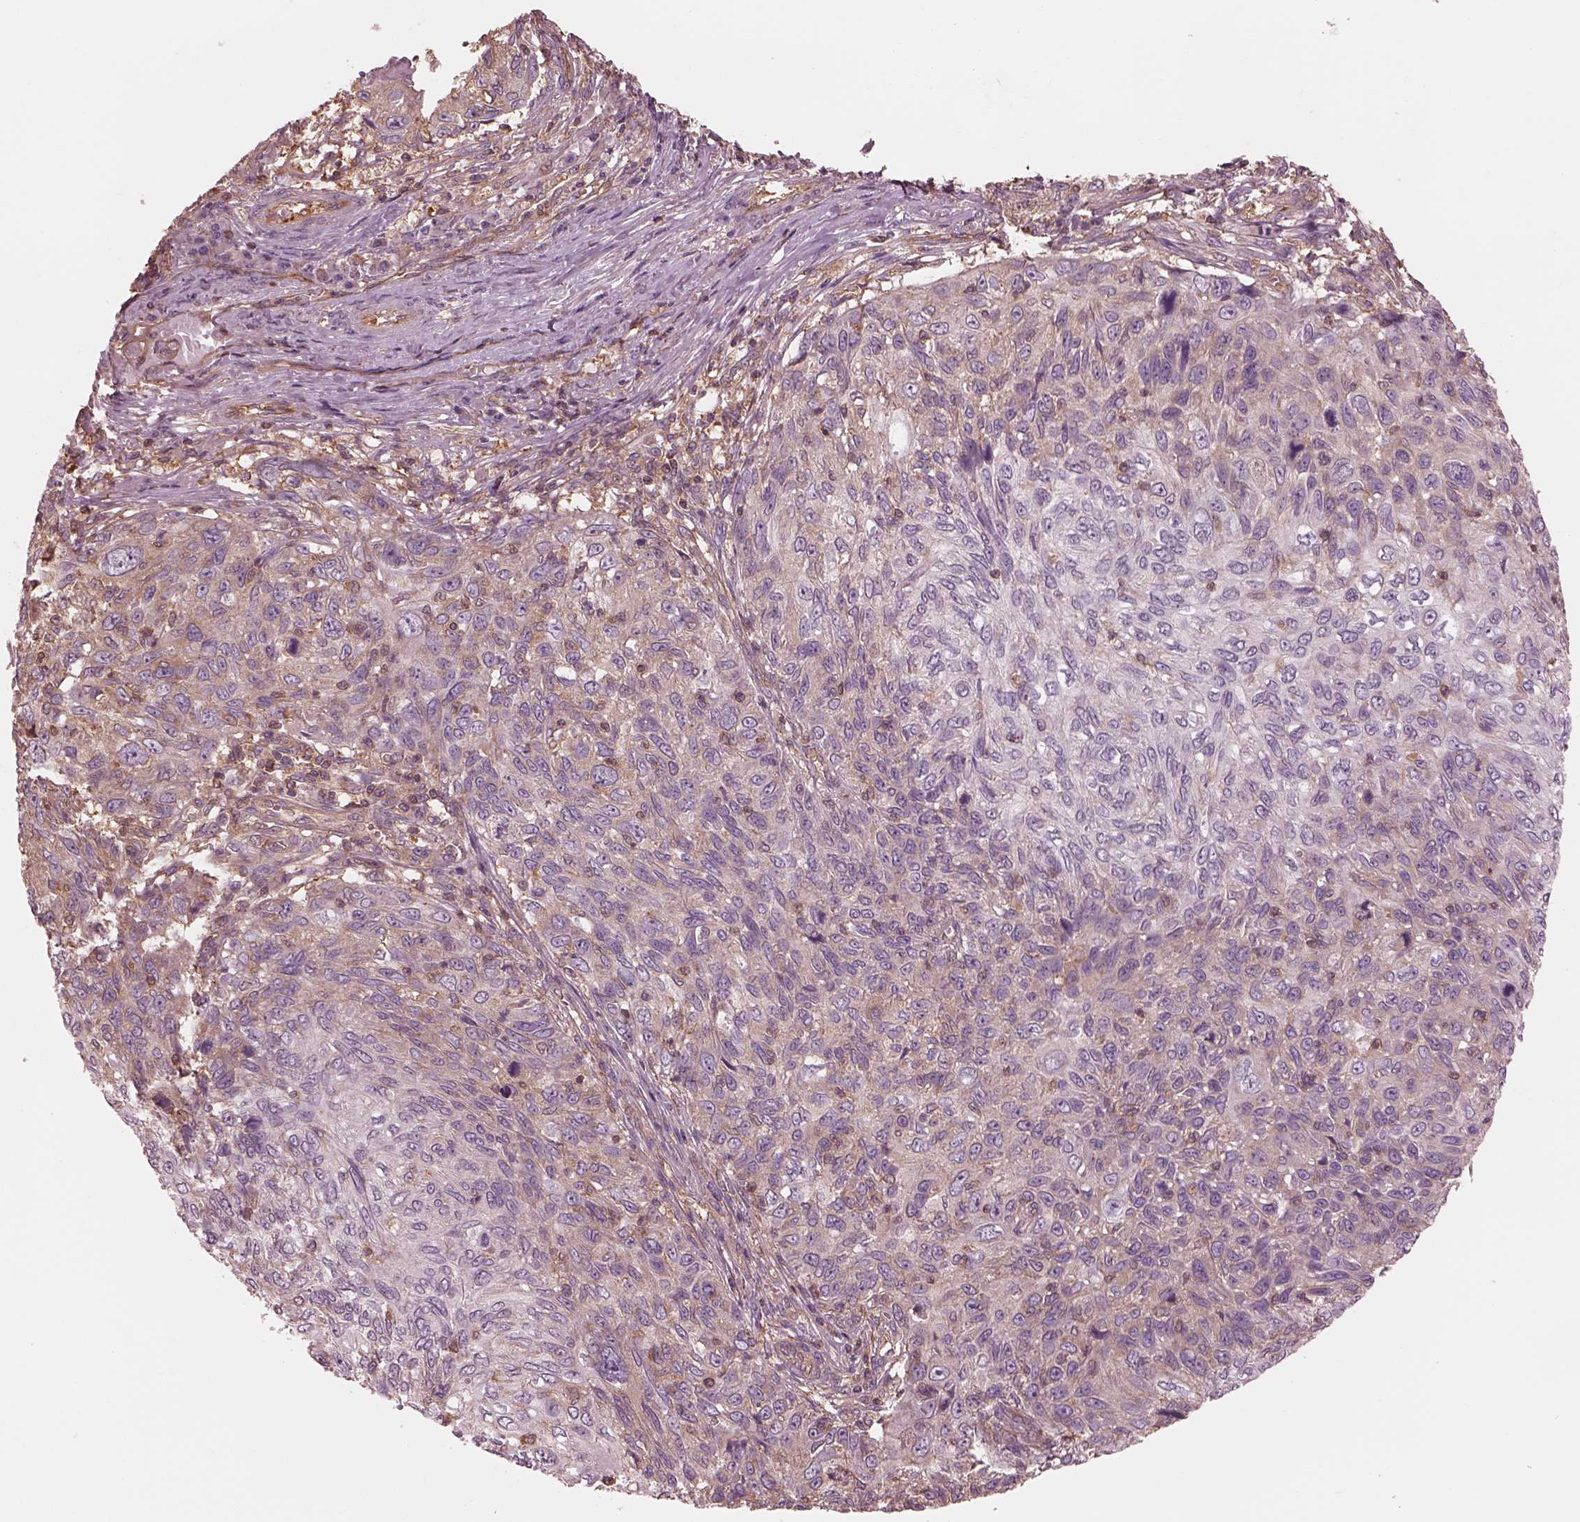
{"staining": {"intensity": "weak", "quantity": "<25%", "location": "cytoplasmic/membranous"}, "tissue": "skin cancer", "cell_type": "Tumor cells", "image_type": "cancer", "snomed": [{"axis": "morphology", "description": "Squamous cell carcinoma, NOS"}, {"axis": "topography", "description": "Skin"}], "caption": "This is a histopathology image of IHC staining of skin cancer, which shows no expression in tumor cells. (DAB (3,3'-diaminobenzidine) IHC, high magnification).", "gene": "STK33", "patient": {"sex": "male", "age": 92}}